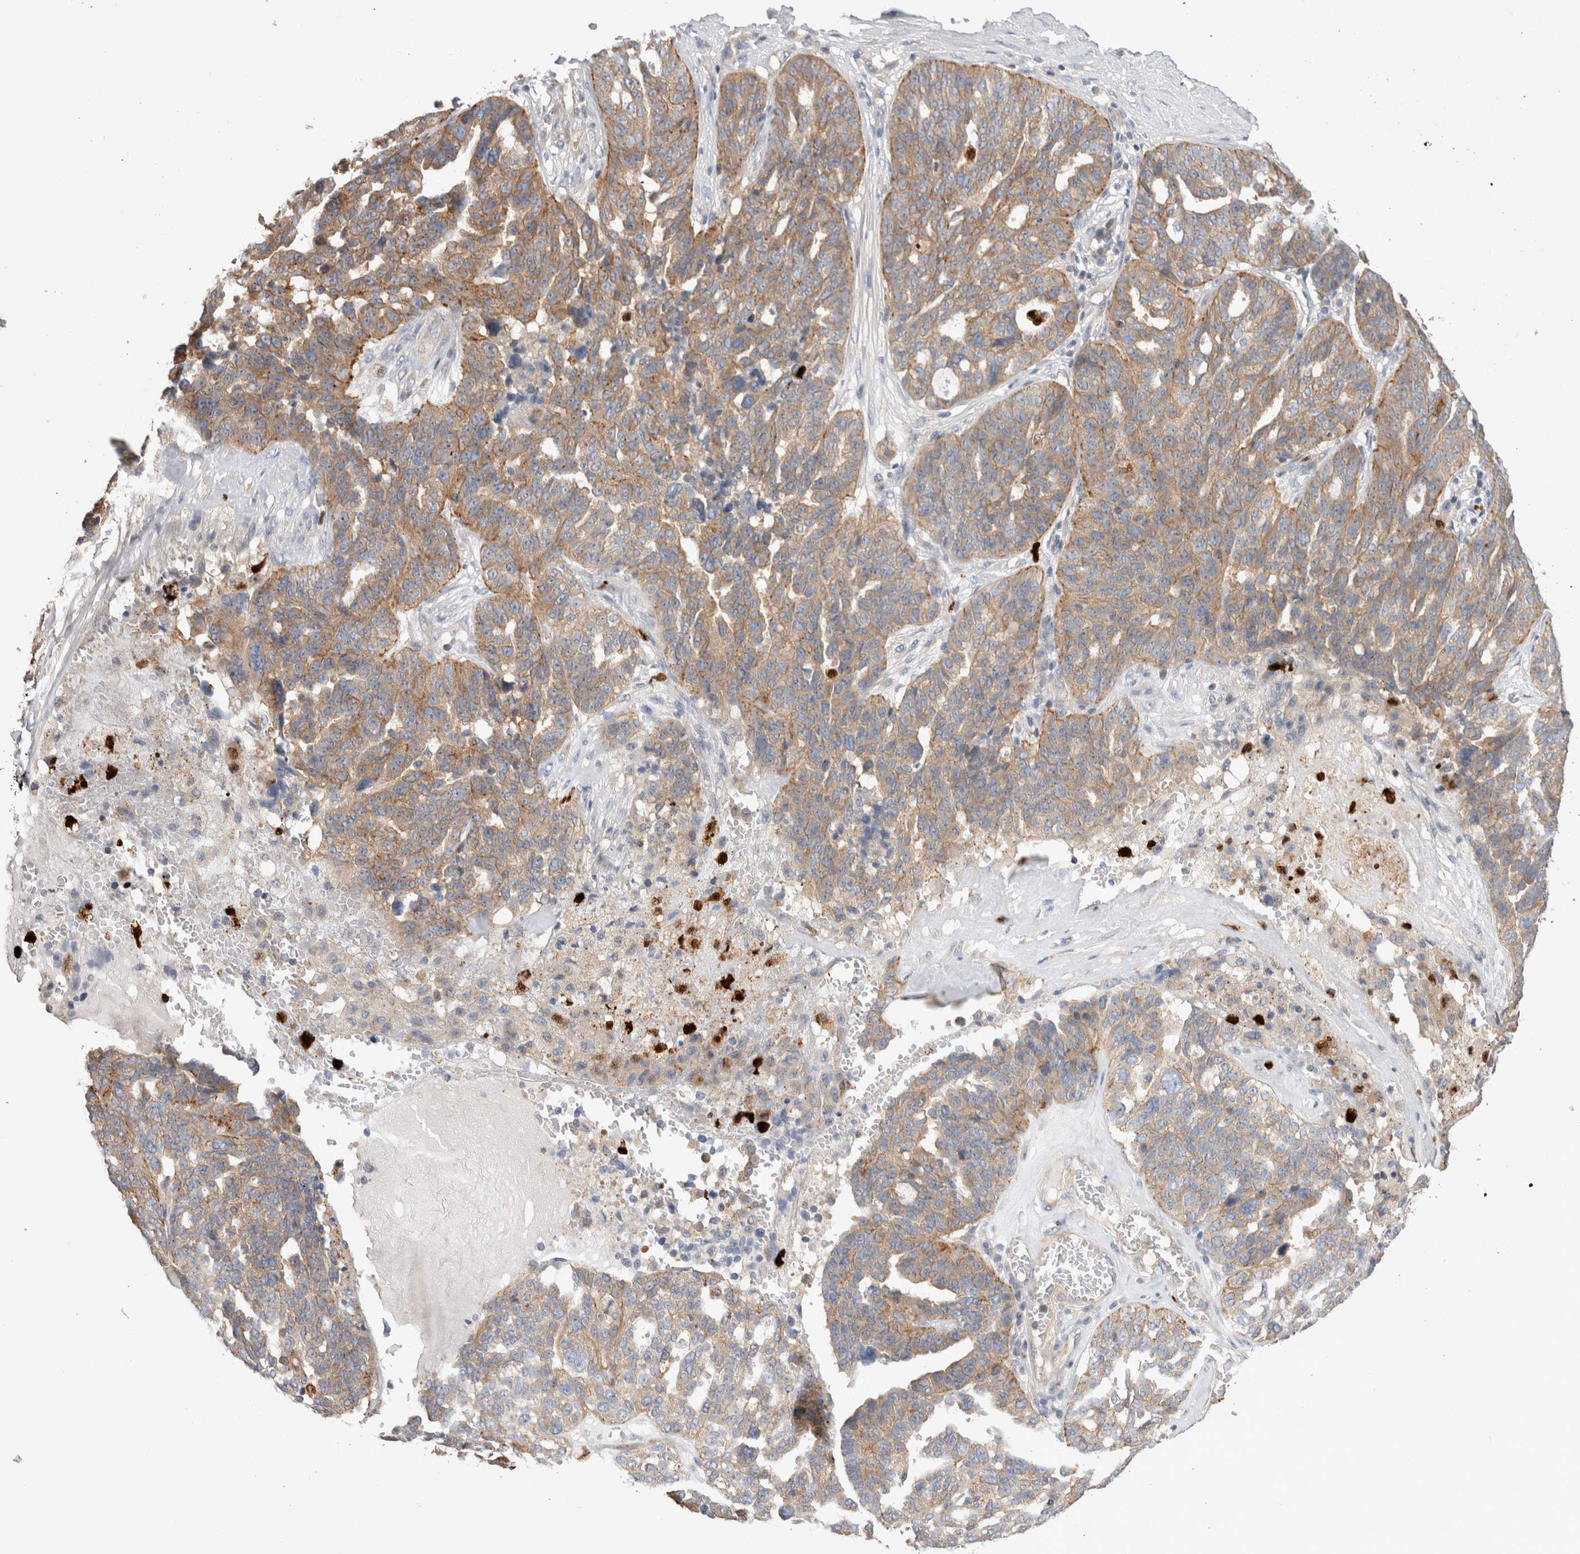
{"staining": {"intensity": "weak", "quantity": ">75%", "location": "cytoplasmic/membranous"}, "tissue": "ovarian cancer", "cell_type": "Tumor cells", "image_type": "cancer", "snomed": [{"axis": "morphology", "description": "Cystadenocarcinoma, serous, NOS"}, {"axis": "topography", "description": "Ovary"}], "caption": "Immunohistochemical staining of ovarian cancer (serous cystadenocarcinoma) shows low levels of weak cytoplasmic/membranous positivity in about >75% of tumor cells. (IHC, brightfield microscopy, high magnification).", "gene": "NXT2", "patient": {"sex": "female", "age": 59}}